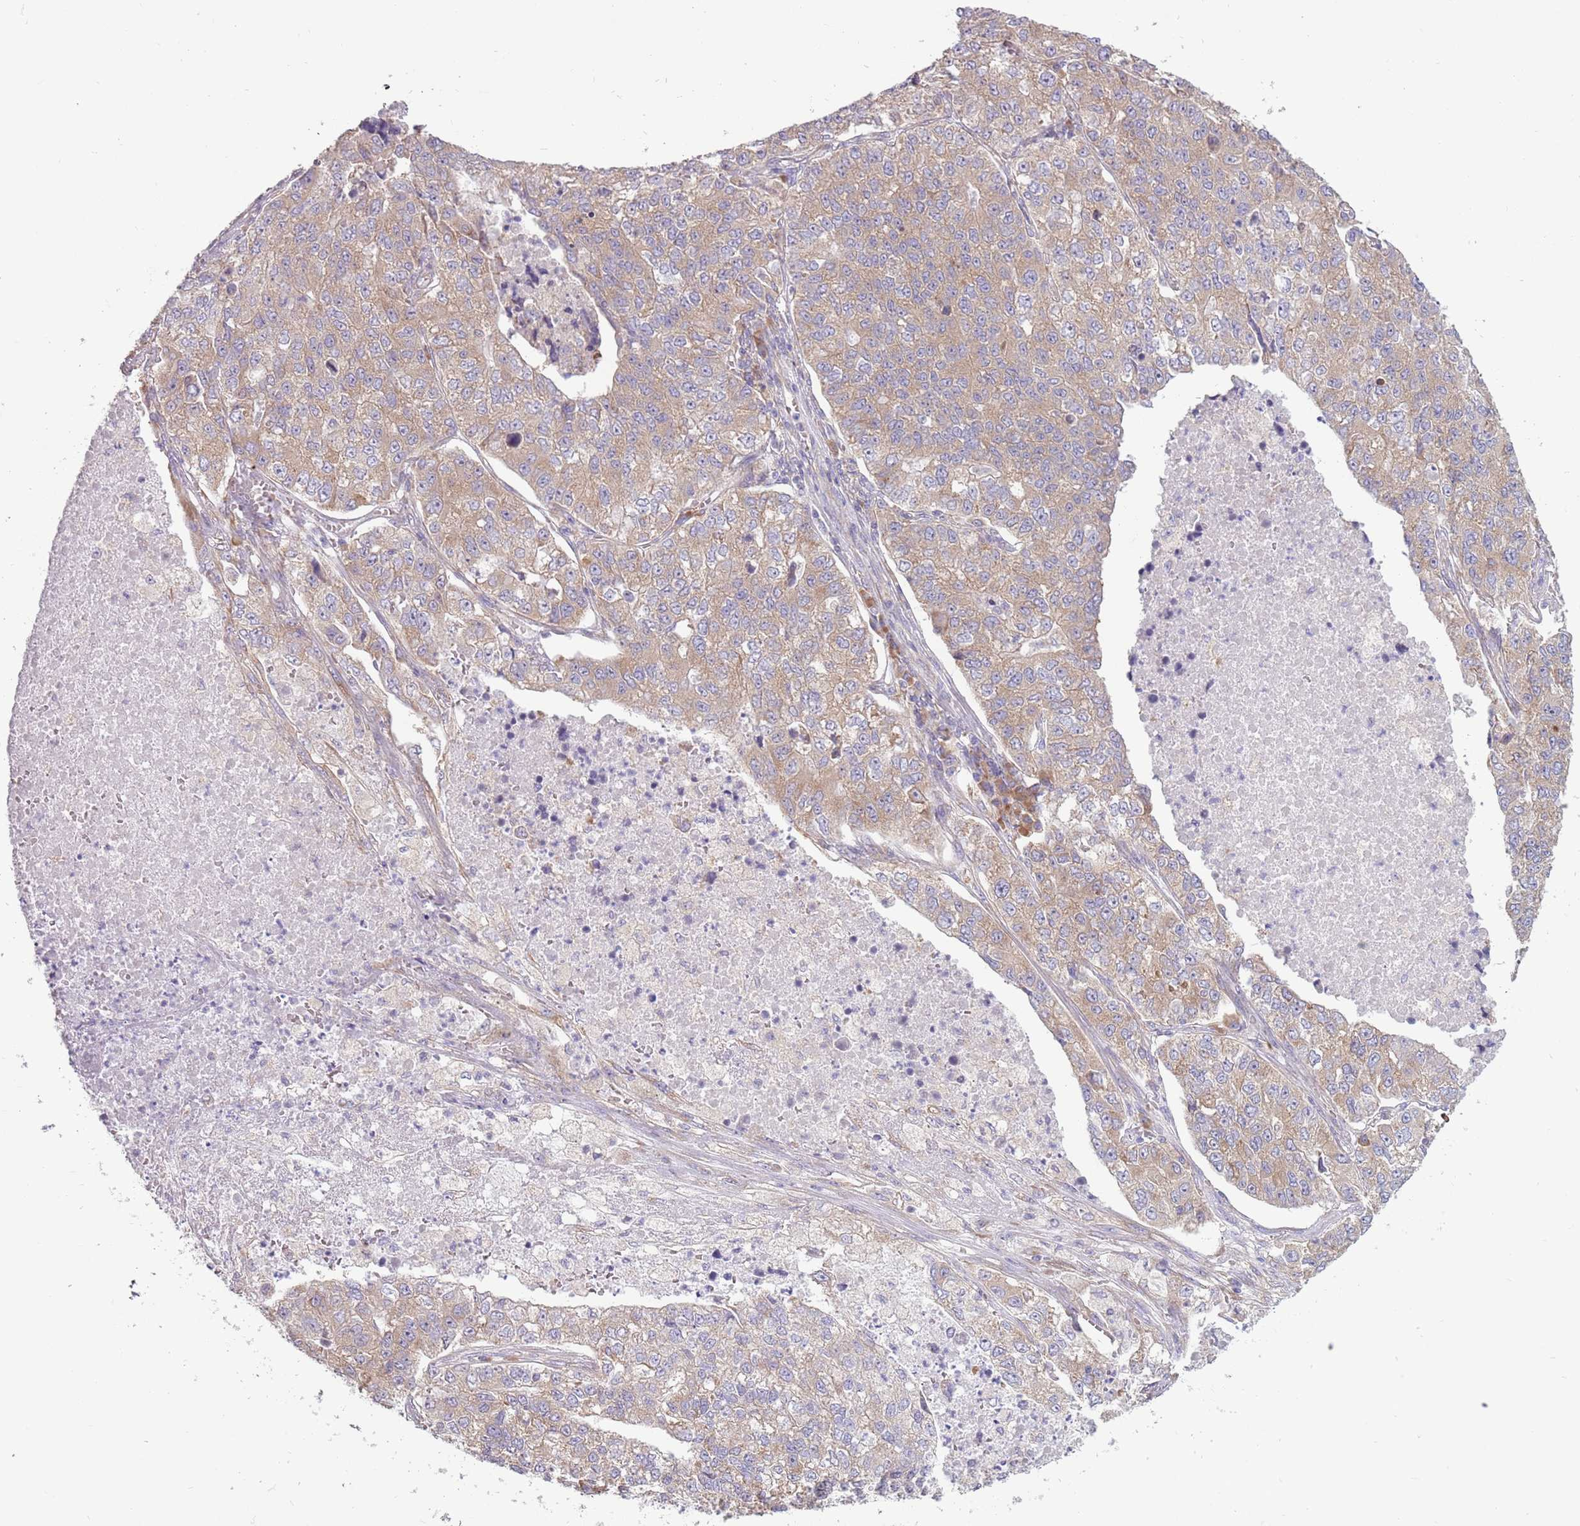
{"staining": {"intensity": "weak", "quantity": ">75%", "location": "cytoplasmic/membranous"}, "tissue": "lung cancer", "cell_type": "Tumor cells", "image_type": "cancer", "snomed": [{"axis": "morphology", "description": "Adenocarcinoma, NOS"}, {"axis": "topography", "description": "Lung"}], "caption": "A brown stain highlights weak cytoplasmic/membranous expression of a protein in human lung adenocarcinoma tumor cells.", "gene": "RPL17-C18orf32", "patient": {"sex": "male", "age": 49}}